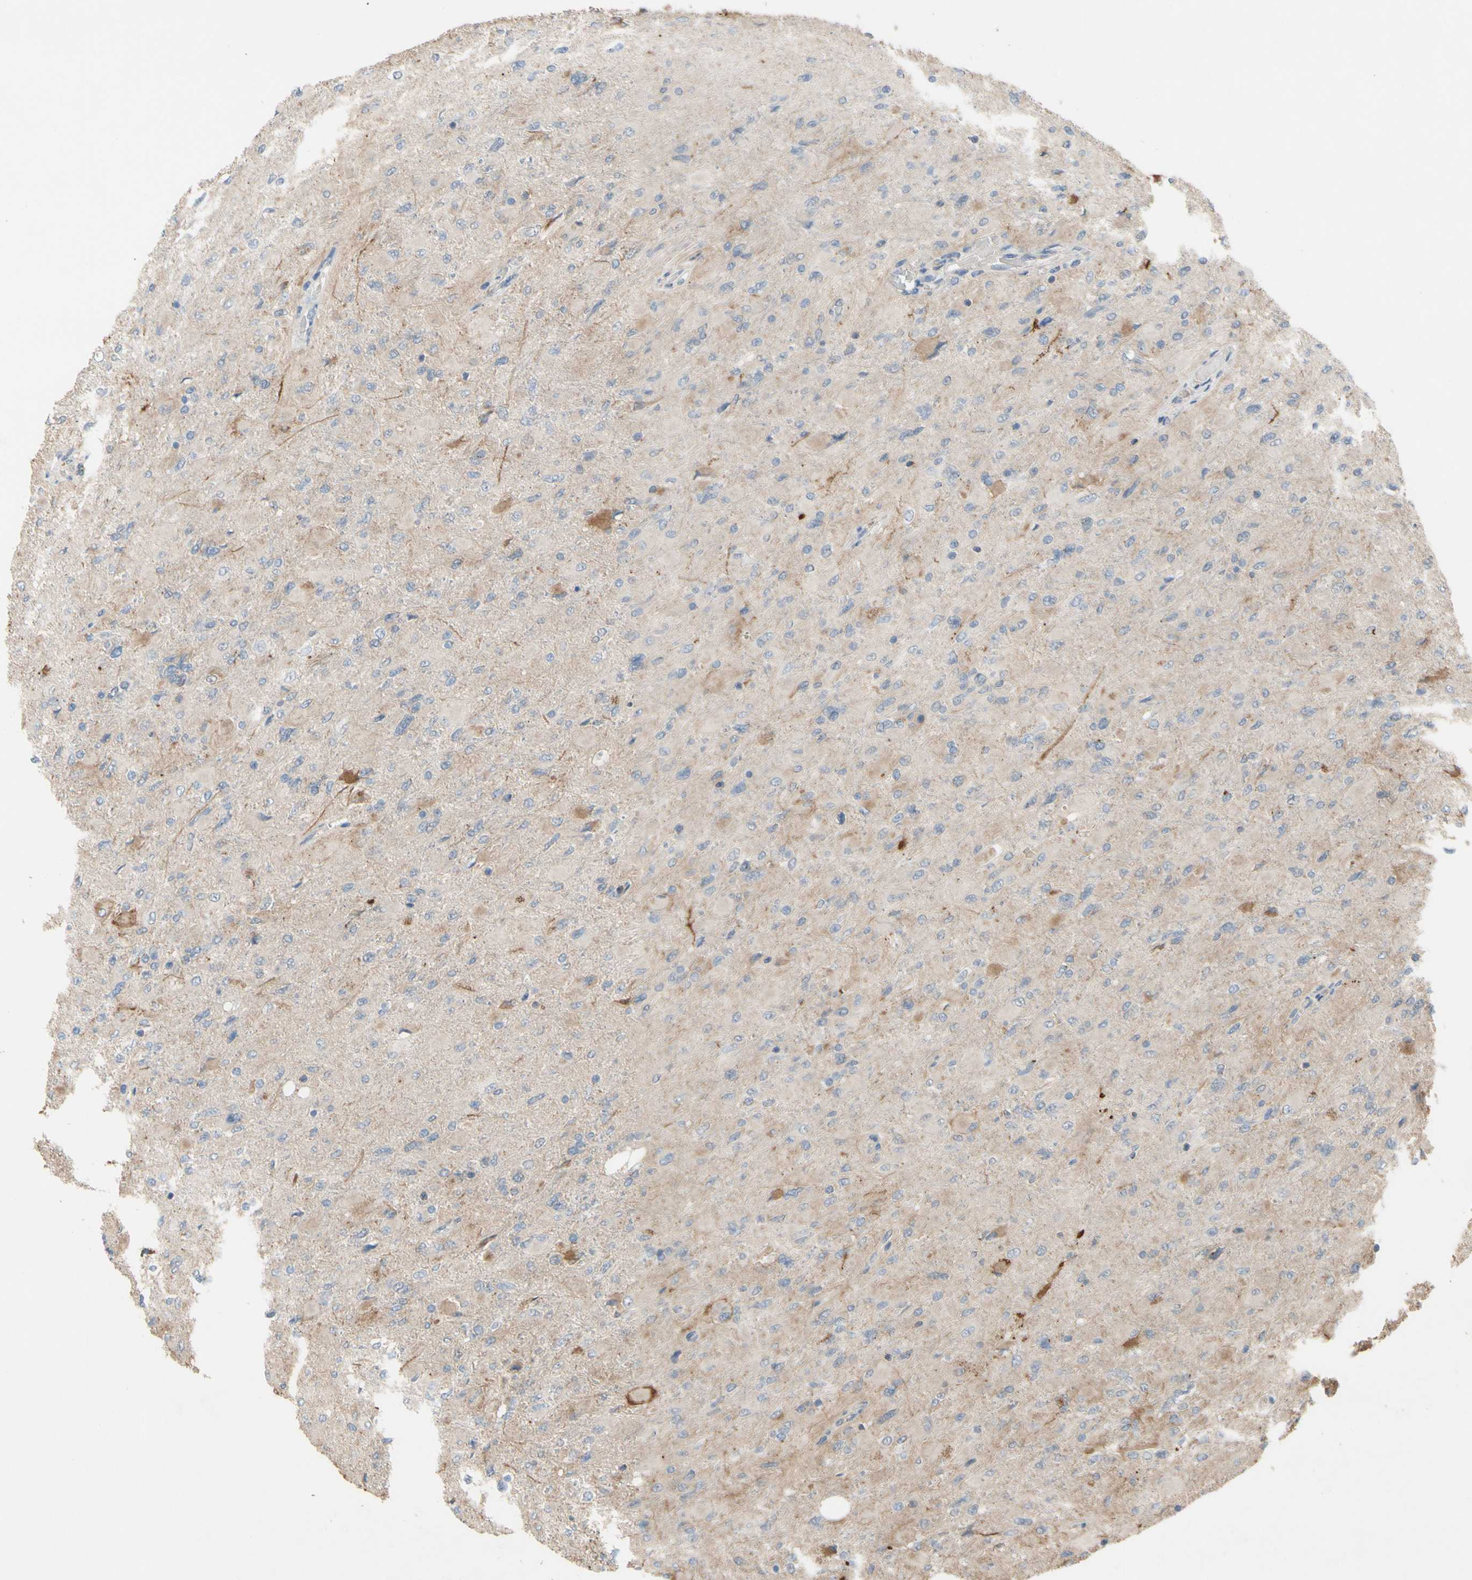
{"staining": {"intensity": "weak", "quantity": "<25%", "location": "cytoplasmic/membranous"}, "tissue": "glioma", "cell_type": "Tumor cells", "image_type": "cancer", "snomed": [{"axis": "morphology", "description": "Glioma, malignant, High grade"}, {"axis": "topography", "description": "Cerebral cortex"}], "caption": "An immunohistochemistry (IHC) photomicrograph of malignant glioma (high-grade) is shown. There is no staining in tumor cells of malignant glioma (high-grade).", "gene": "GALNT5", "patient": {"sex": "female", "age": 36}}